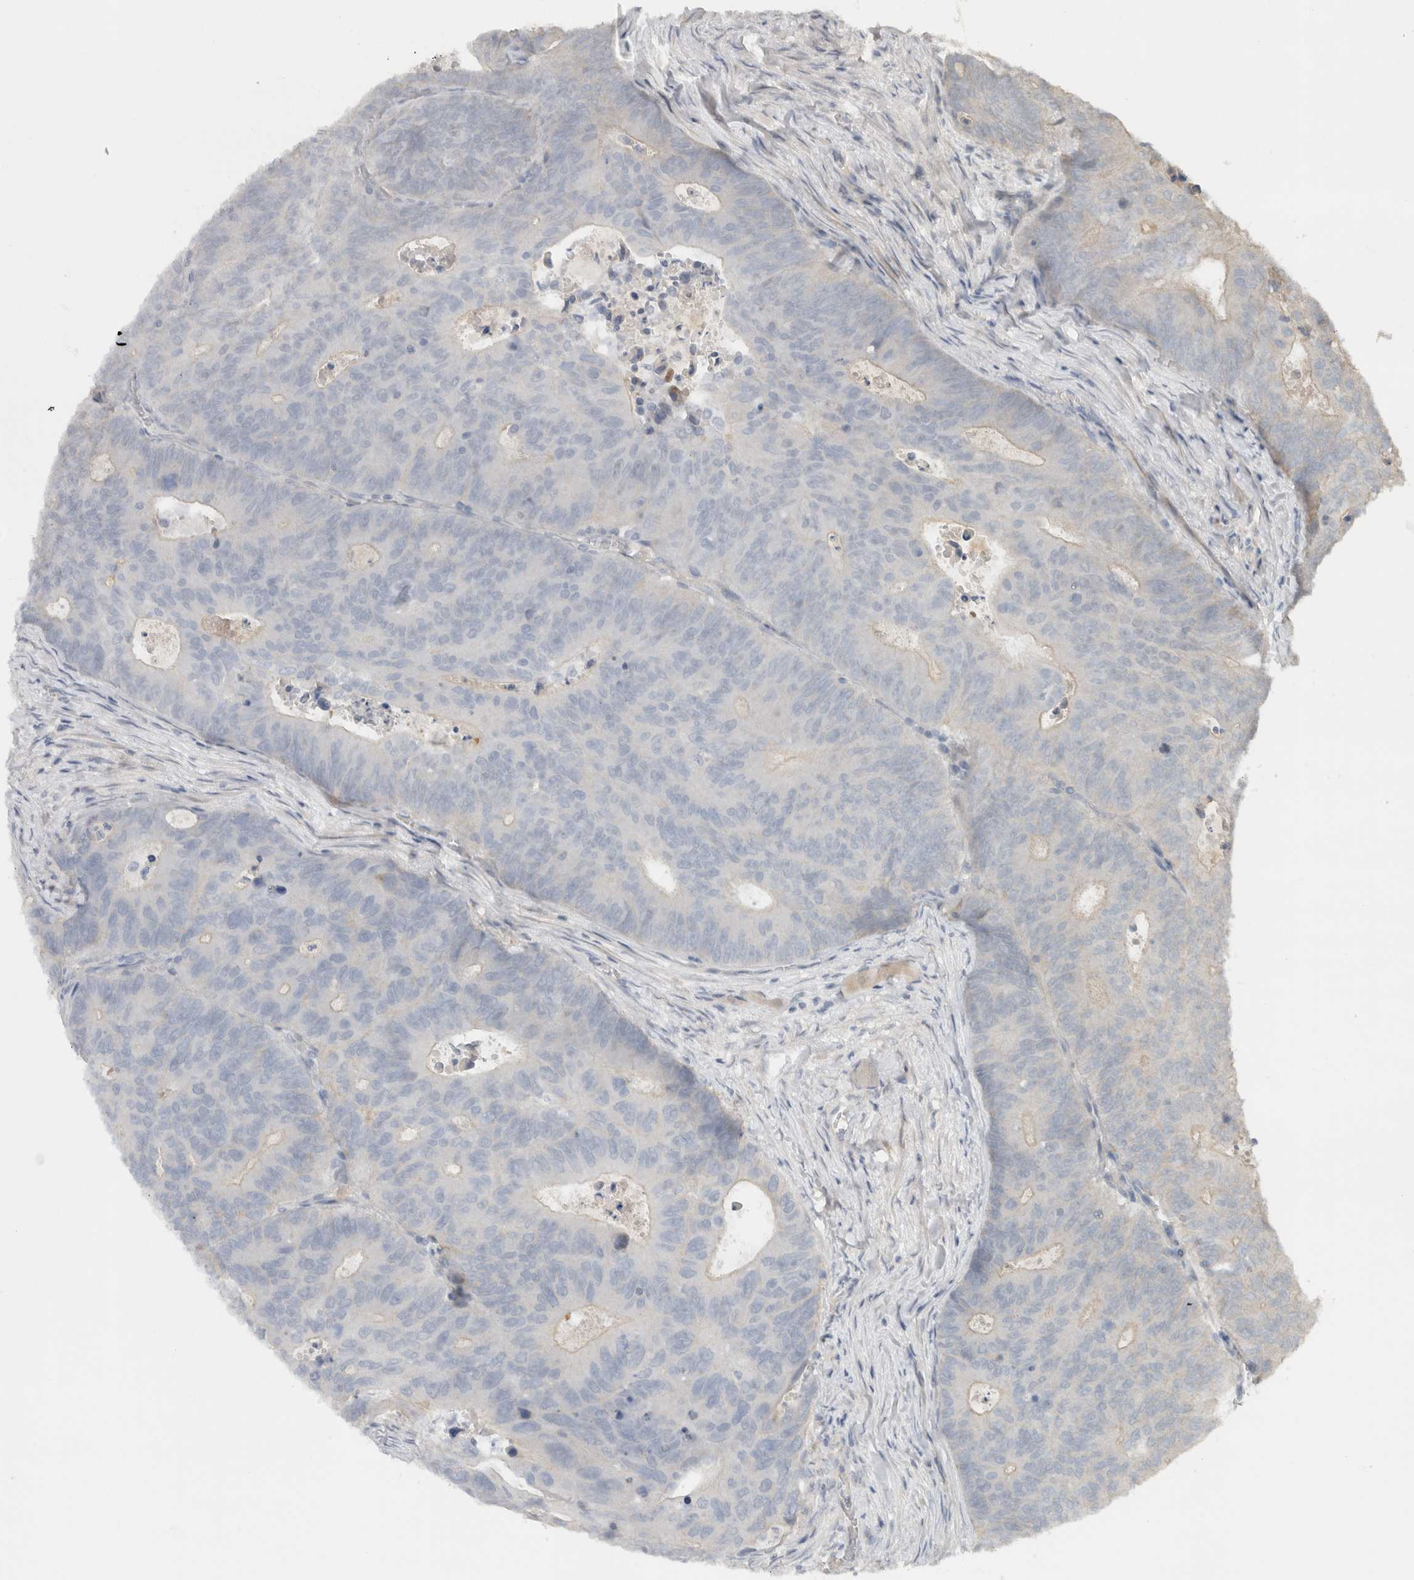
{"staining": {"intensity": "negative", "quantity": "none", "location": "none"}, "tissue": "colorectal cancer", "cell_type": "Tumor cells", "image_type": "cancer", "snomed": [{"axis": "morphology", "description": "Adenocarcinoma, NOS"}, {"axis": "topography", "description": "Colon"}], "caption": "Immunohistochemistry histopathology image of neoplastic tissue: colorectal adenocarcinoma stained with DAB demonstrates no significant protein expression in tumor cells.", "gene": "ERCC6L2", "patient": {"sex": "male", "age": 87}}